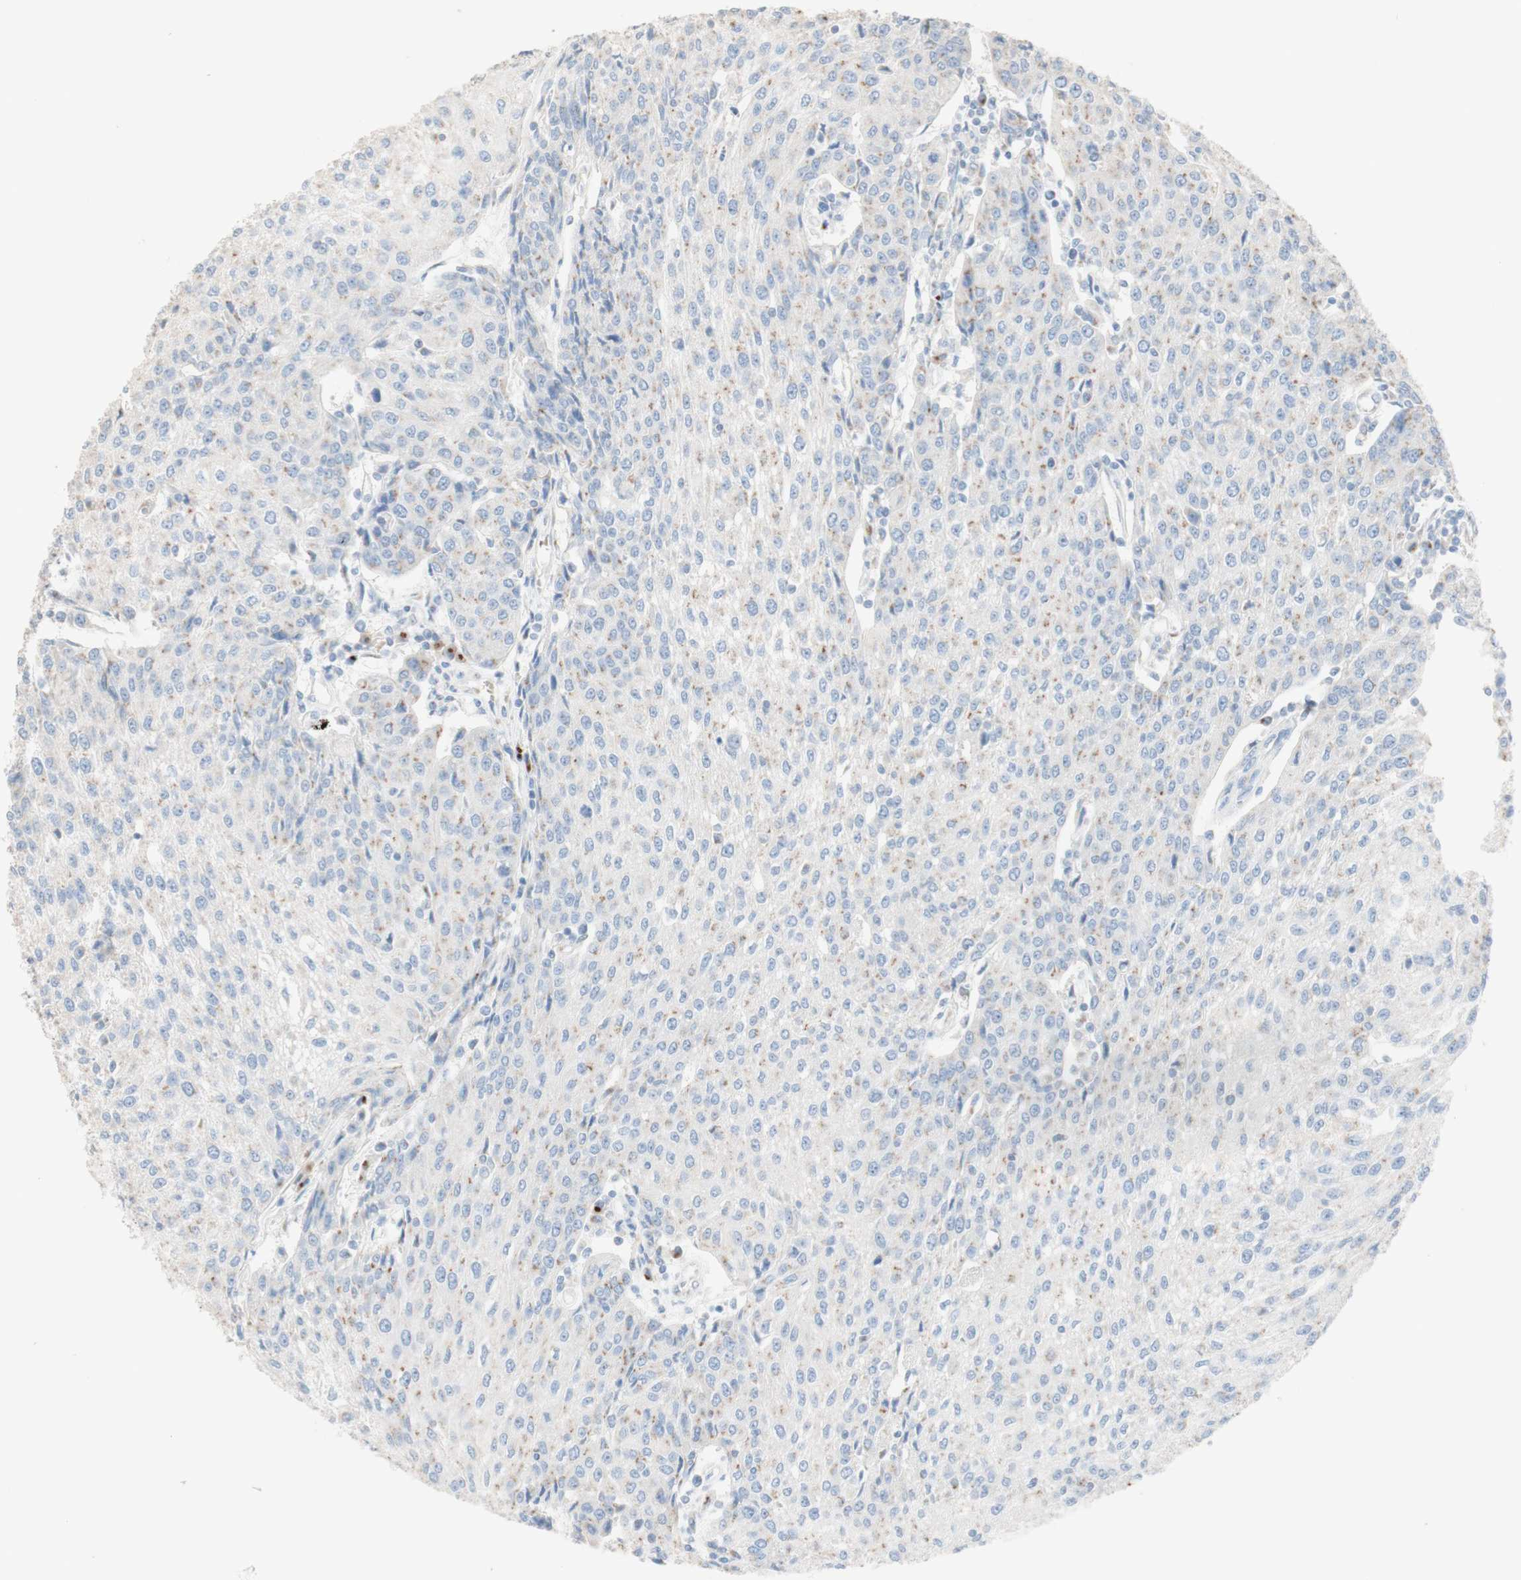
{"staining": {"intensity": "weak", "quantity": ">75%", "location": "cytoplasmic/membranous"}, "tissue": "urothelial cancer", "cell_type": "Tumor cells", "image_type": "cancer", "snomed": [{"axis": "morphology", "description": "Urothelial carcinoma, High grade"}, {"axis": "topography", "description": "Urinary bladder"}], "caption": "This photomicrograph displays immunohistochemistry staining of human urothelial cancer, with low weak cytoplasmic/membranous staining in about >75% of tumor cells.", "gene": "MANEA", "patient": {"sex": "female", "age": 85}}